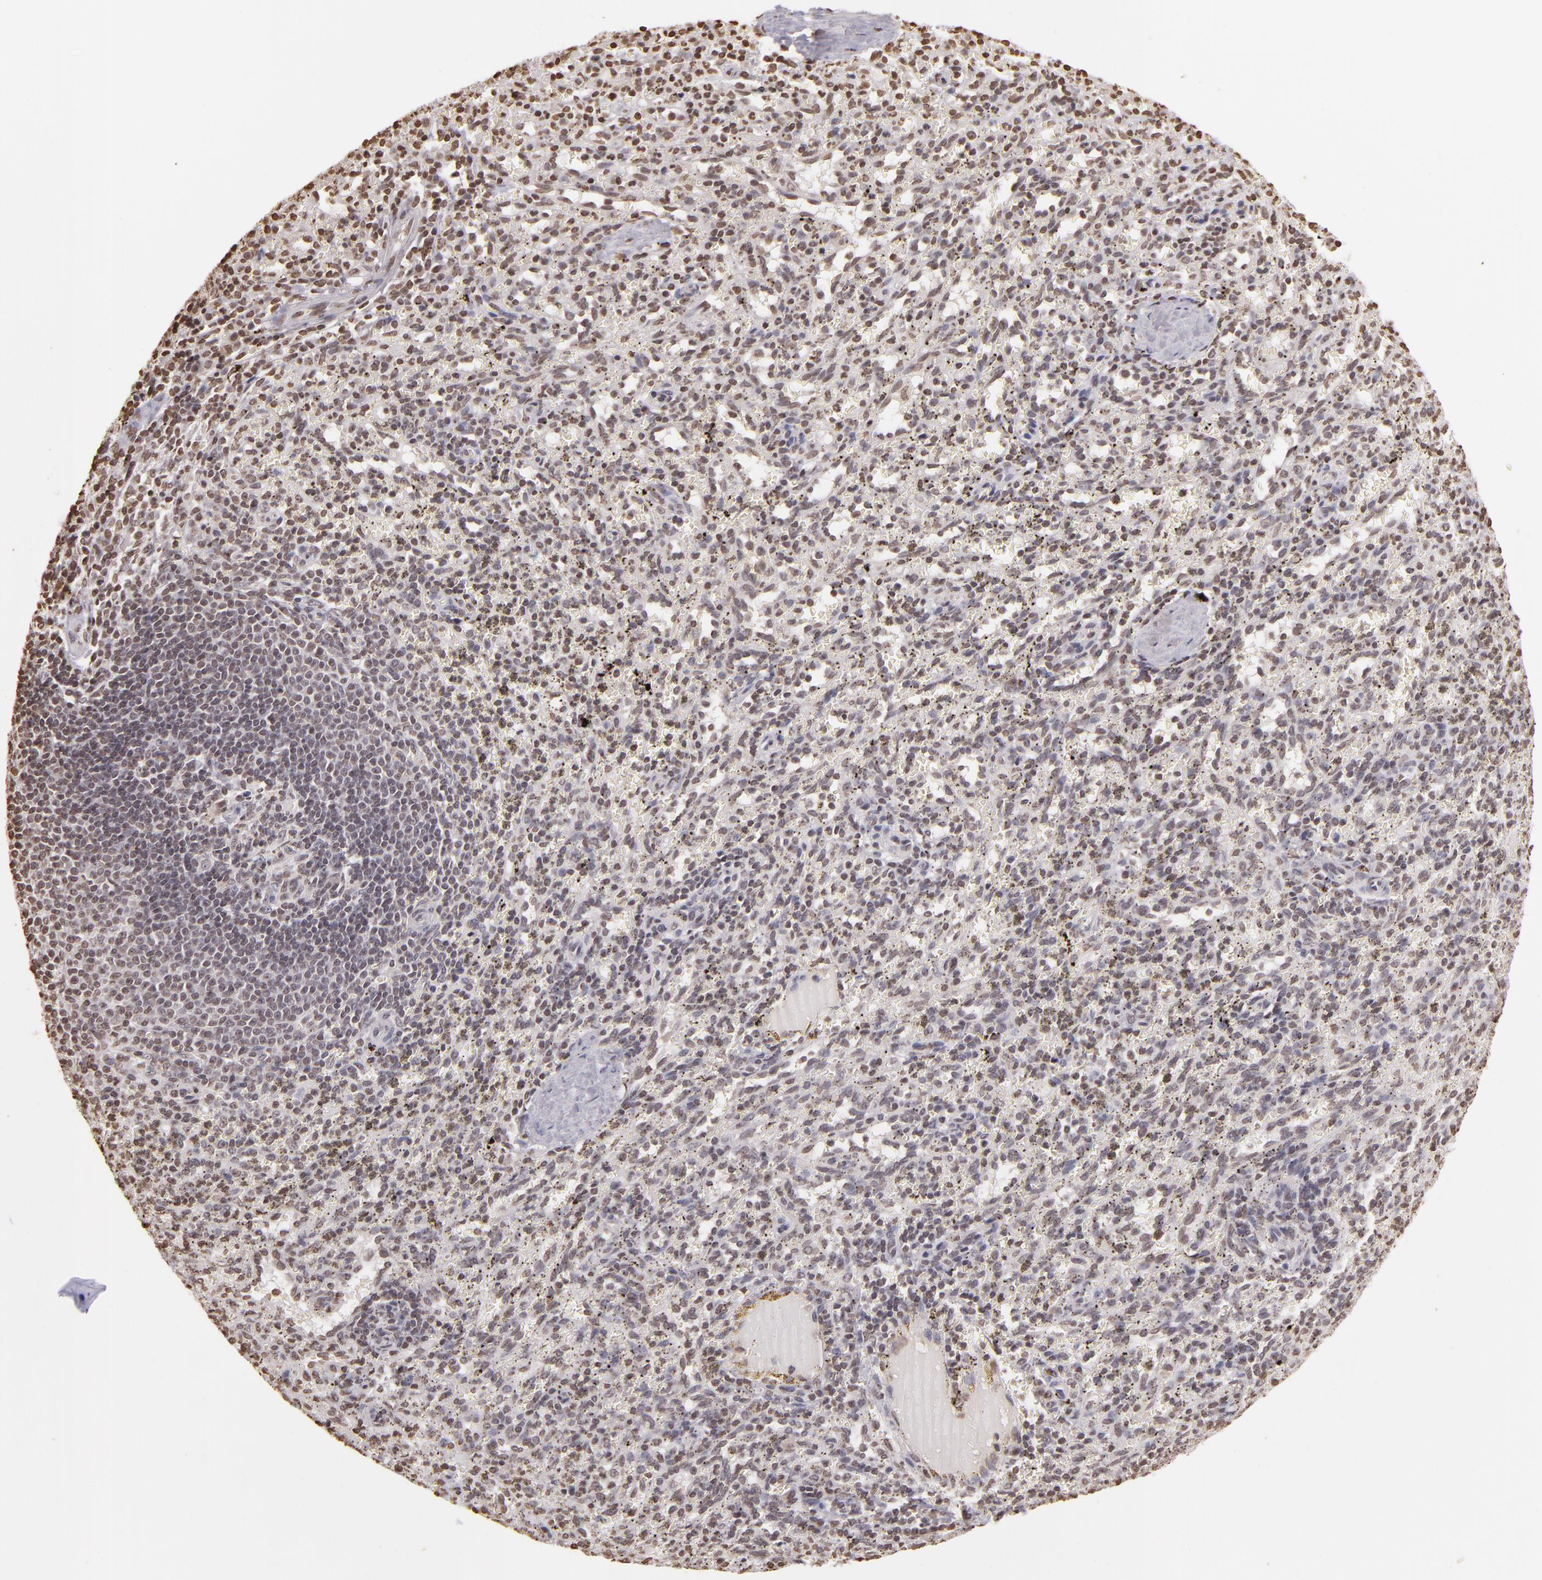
{"staining": {"intensity": "weak", "quantity": "25%-75%", "location": "nuclear"}, "tissue": "spleen", "cell_type": "Cells in red pulp", "image_type": "normal", "snomed": [{"axis": "morphology", "description": "Normal tissue, NOS"}, {"axis": "topography", "description": "Spleen"}], "caption": "IHC (DAB (3,3'-diaminobenzidine)) staining of benign spleen displays weak nuclear protein expression in approximately 25%-75% of cells in red pulp. The staining is performed using DAB brown chromogen to label protein expression. The nuclei are counter-stained blue using hematoxylin.", "gene": "THRB", "patient": {"sex": "female", "age": 10}}